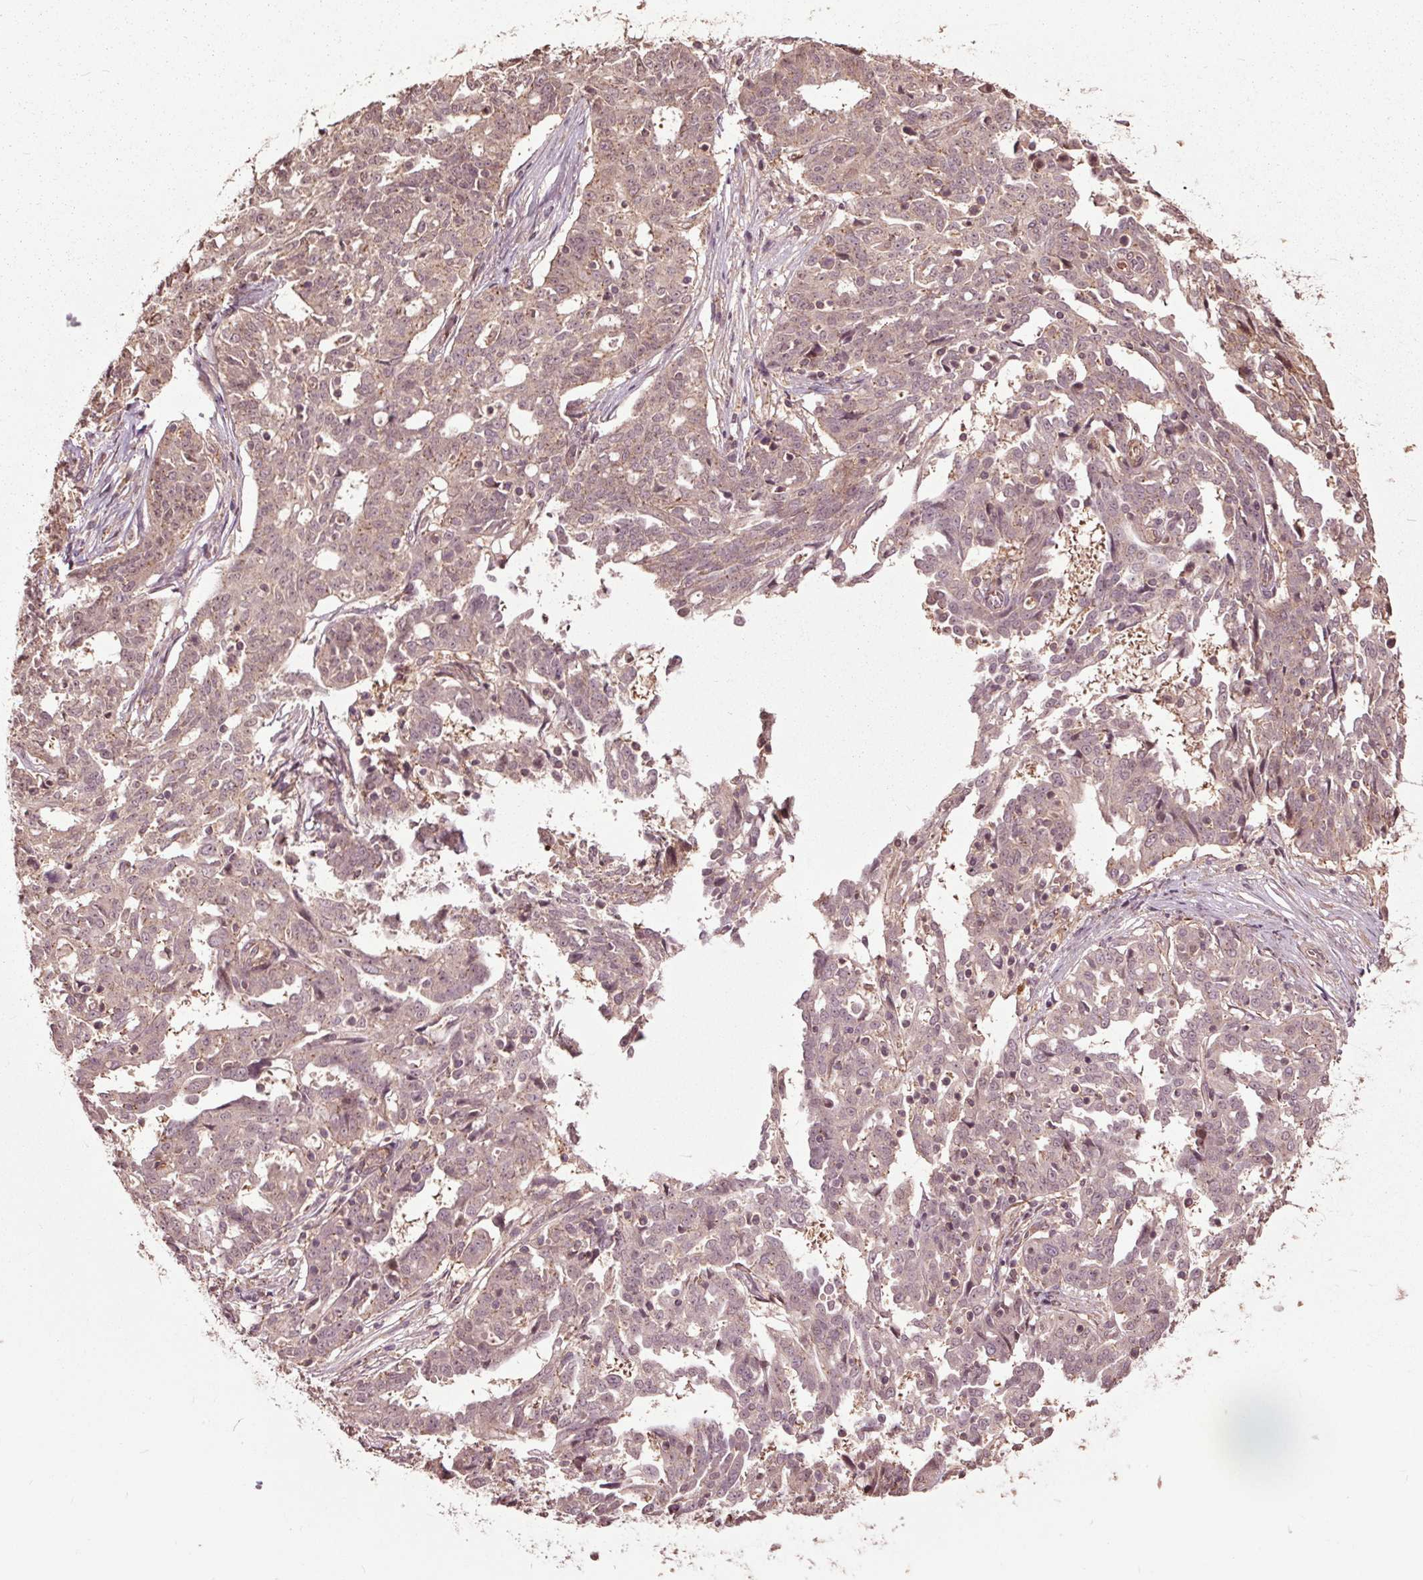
{"staining": {"intensity": "weak", "quantity": ">75%", "location": "cytoplasmic/membranous"}, "tissue": "ovarian cancer", "cell_type": "Tumor cells", "image_type": "cancer", "snomed": [{"axis": "morphology", "description": "Cystadenocarcinoma, serous, NOS"}, {"axis": "topography", "description": "Ovary"}], "caption": "Protein staining shows weak cytoplasmic/membranous staining in about >75% of tumor cells in ovarian cancer (serous cystadenocarcinoma).", "gene": "CEP95", "patient": {"sex": "female", "age": 67}}